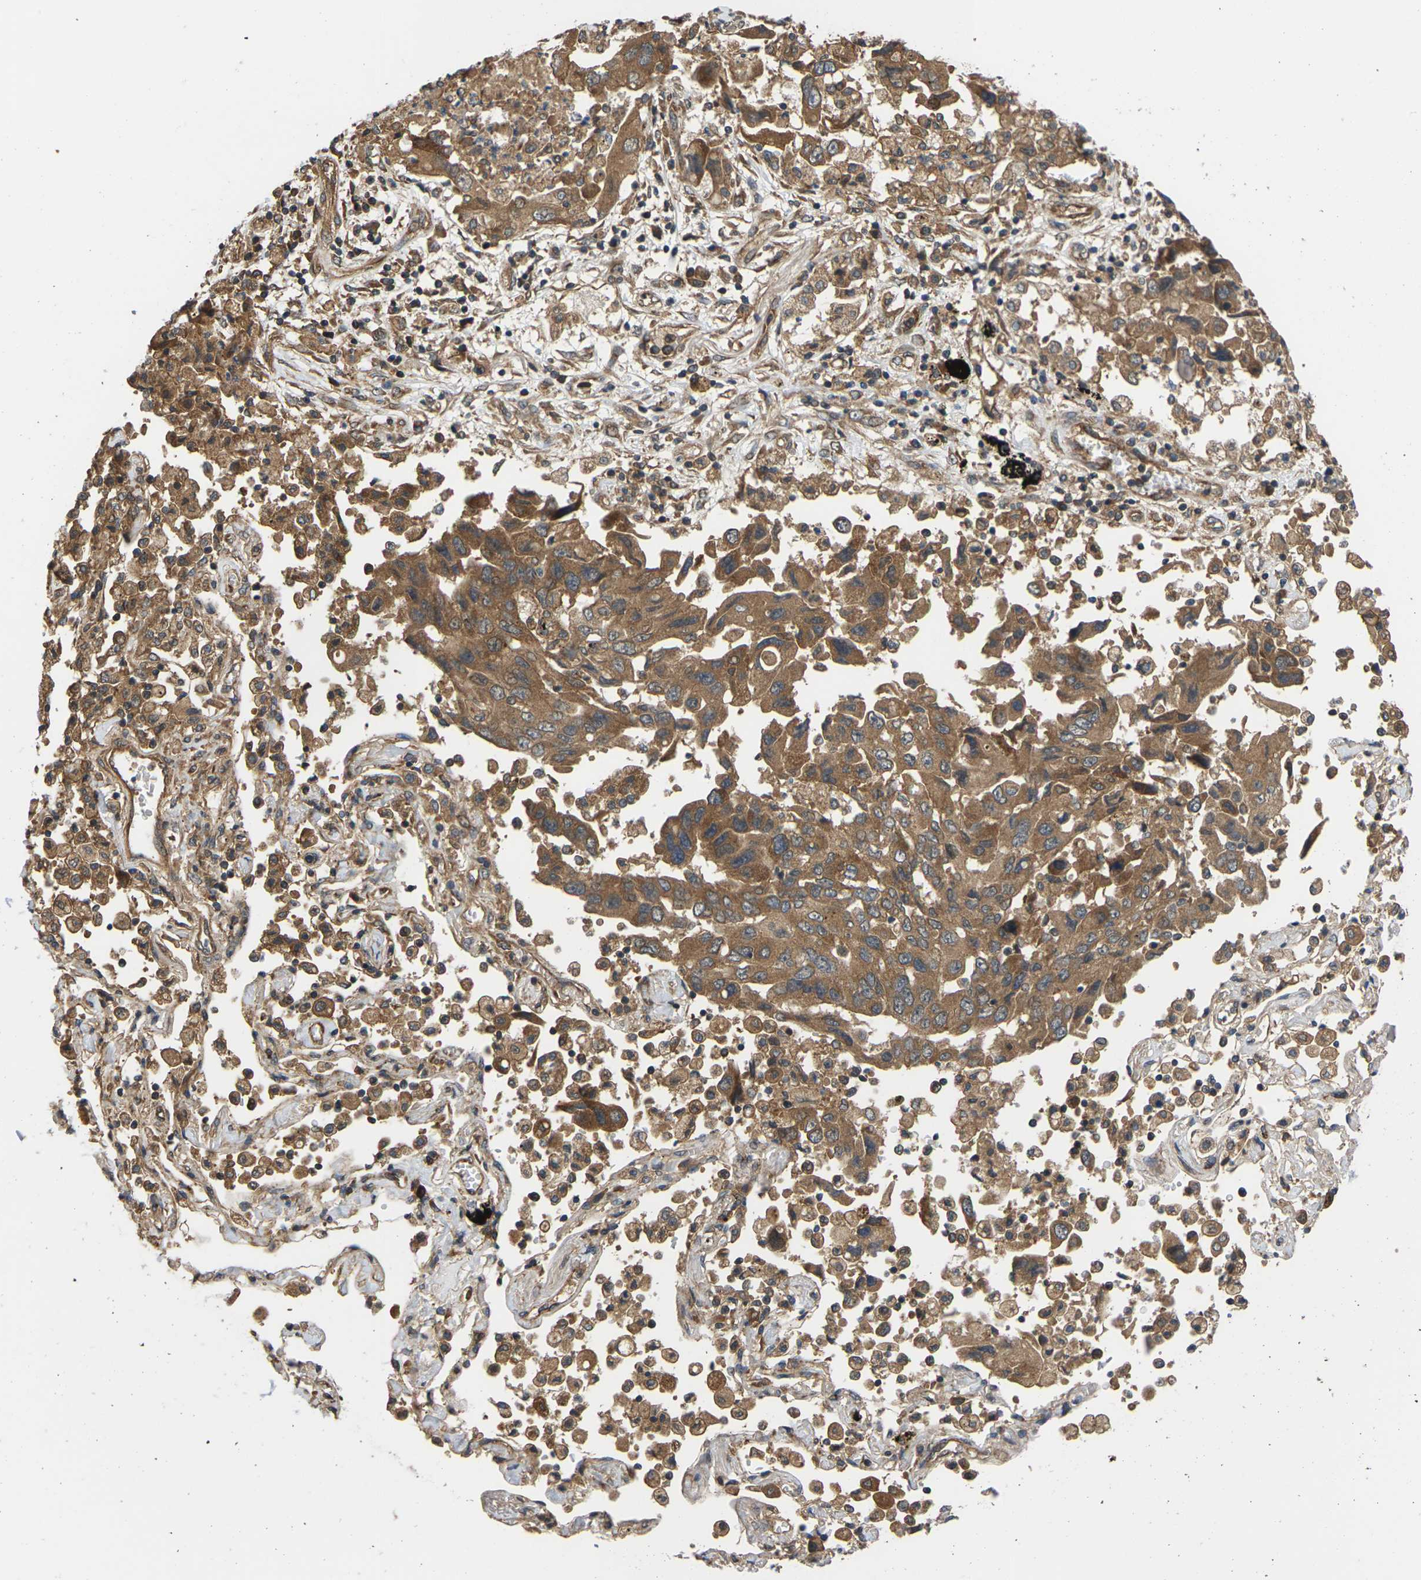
{"staining": {"intensity": "moderate", "quantity": ">75%", "location": "cytoplasmic/membranous"}, "tissue": "lung cancer", "cell_type": "Tumor cells", "image_type": "cancer", "snomed": [{"axis": "morphology", "description": "Adenocarcinoma, NOS"}, {"axis": "topography", "description": "Lung"}], "caption": "Human adenocarcinoma (lung) stained with a protein marker exhibits moderate staining in tumor cells.", "gene": "NRAS", "patient": {"sex": "female", "age": 65}}